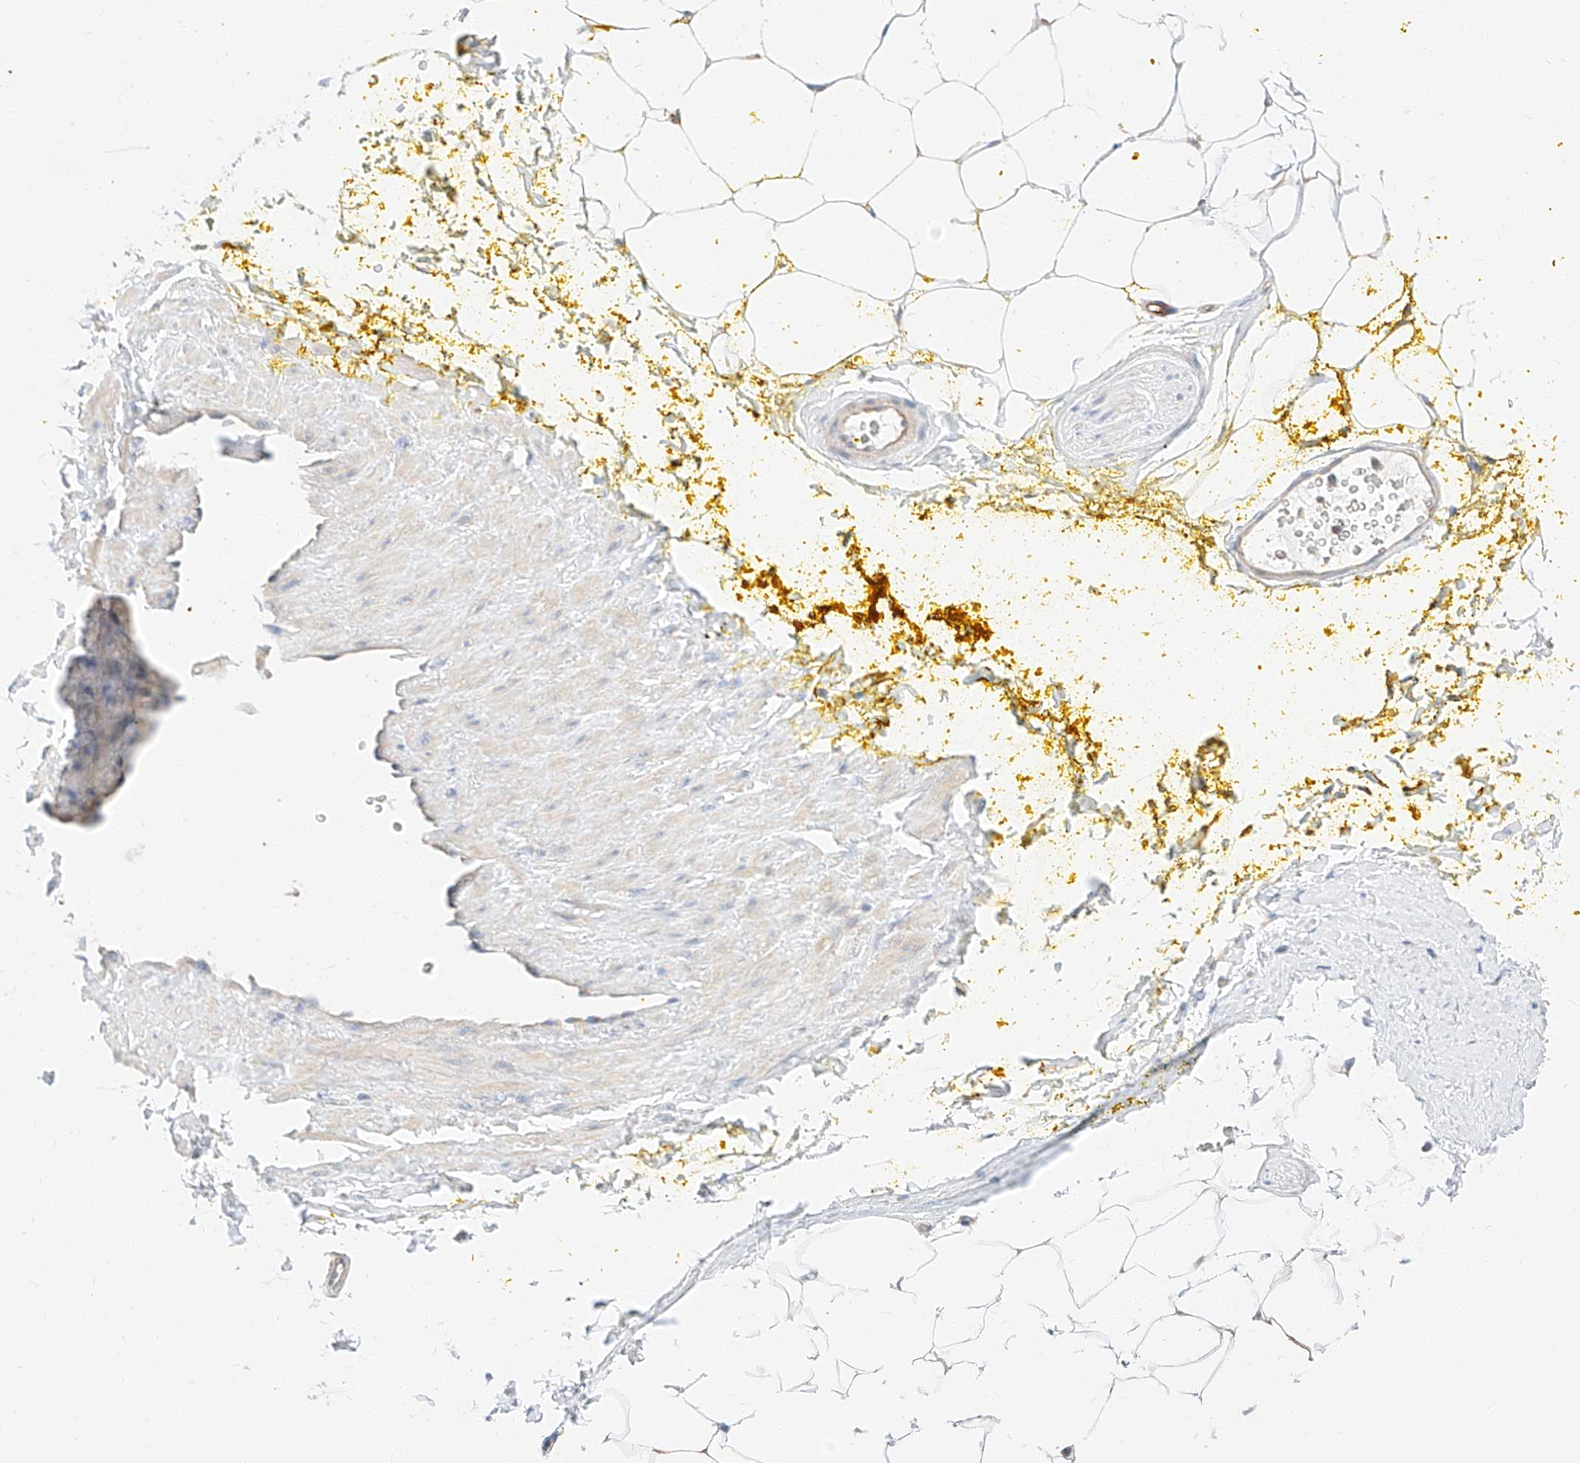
{"staining": {"intensity": "negative", "quantity": "none", "location": "none"}, "tissue": "adipose tissue", "cell_type": "Adipocytes", "image_type": "normal", "snomed": [{"axis": "morphology", "description": "Normal tissue, NOS"}, {"axis": "morphology", "description": "Adenocarcinoma, Low grade"}, {"axis": "topography", "description": "Prostate"}, {"axis": "topography", "description": "Peripheral nerve tissue"}], "caption": "Image shows no significant protein positivity in adipocytes of normal adipose tissue.", "gene": "GLMN", "patient": {"sex": "male", "age": 63}}